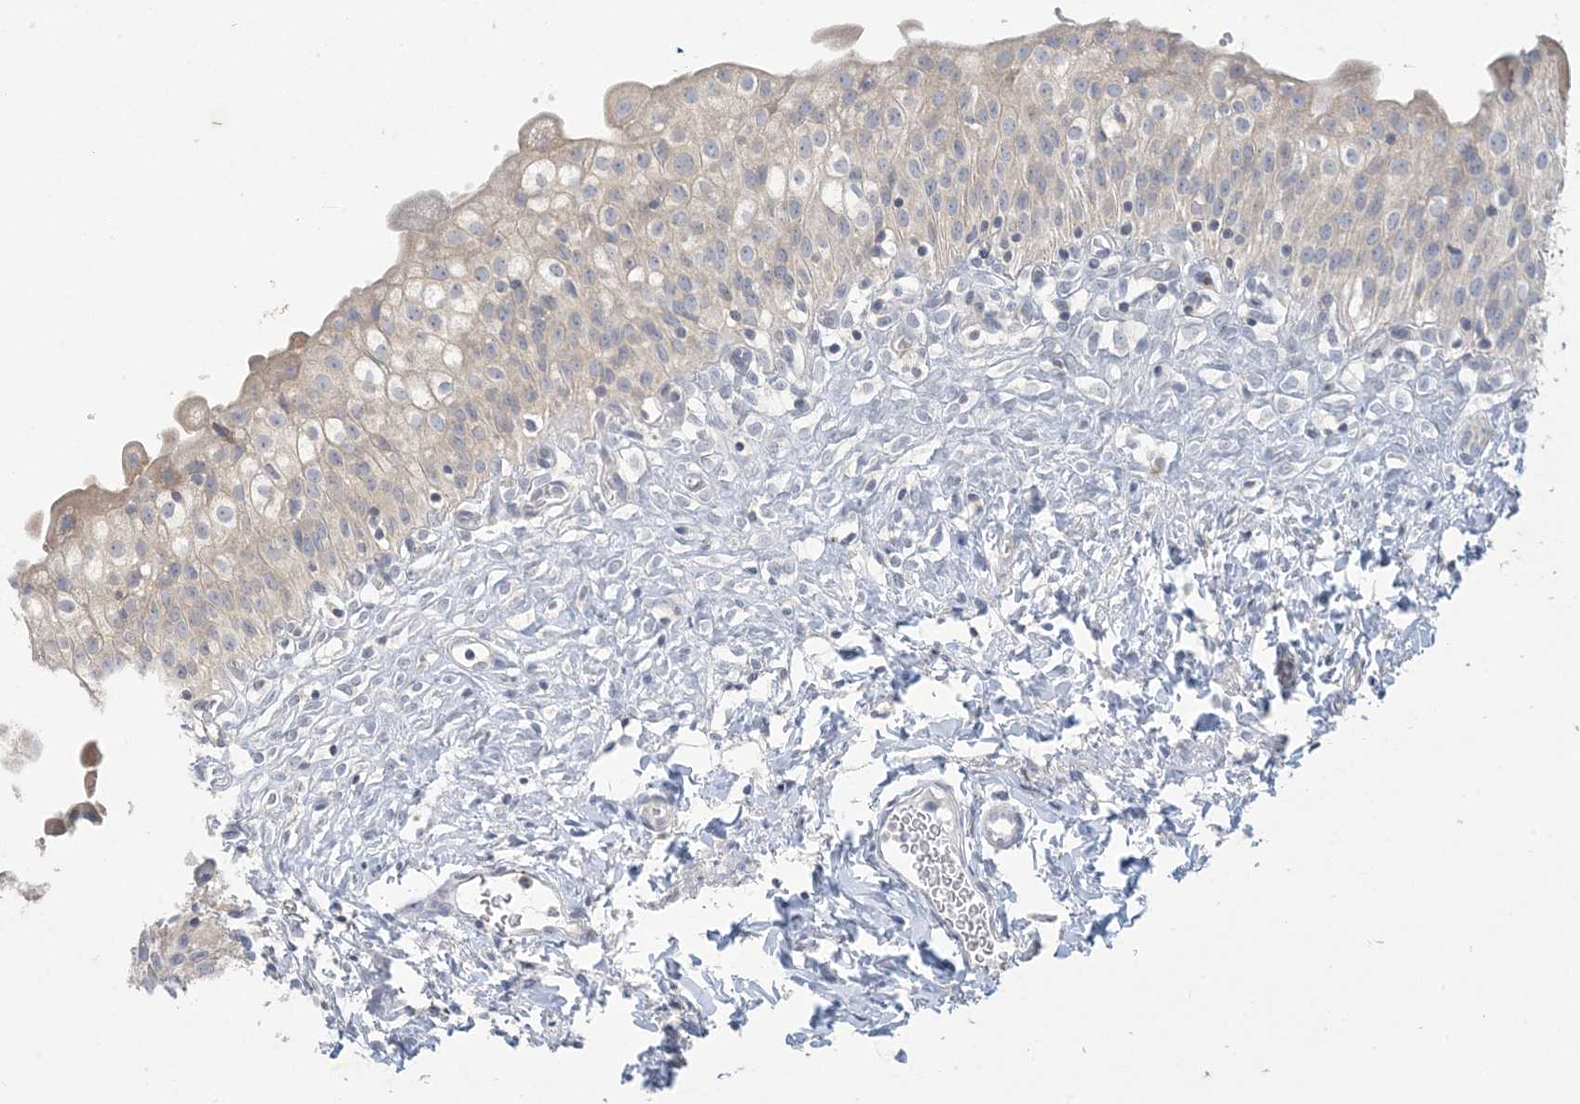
{"staining": {"intensity": "weak", "quantity": "25%-75%", "location": "cytoplasmic/membranous"}, "tissue": "urinary bladder", "cell_type": "Urothelial cells", "image_type": "normal", "snomed": [{"axis": "morphology", "description": "Normal tissue, NOS"}, {"axis": "topography", "description": "Urinary bladder"}], "caption": "Immunohistochemistry histopathology image of unremarkable urinary bladder: urinary bladder stained using IHC exhibits low levels of weak protein expression localized specifically in the cytoplasmic/membranous of urothelial cells, appearing as a cytoplasmic/membranous brown color.", "gene": "KIF3A", "patient": {"sex": "male", "age": 55}}